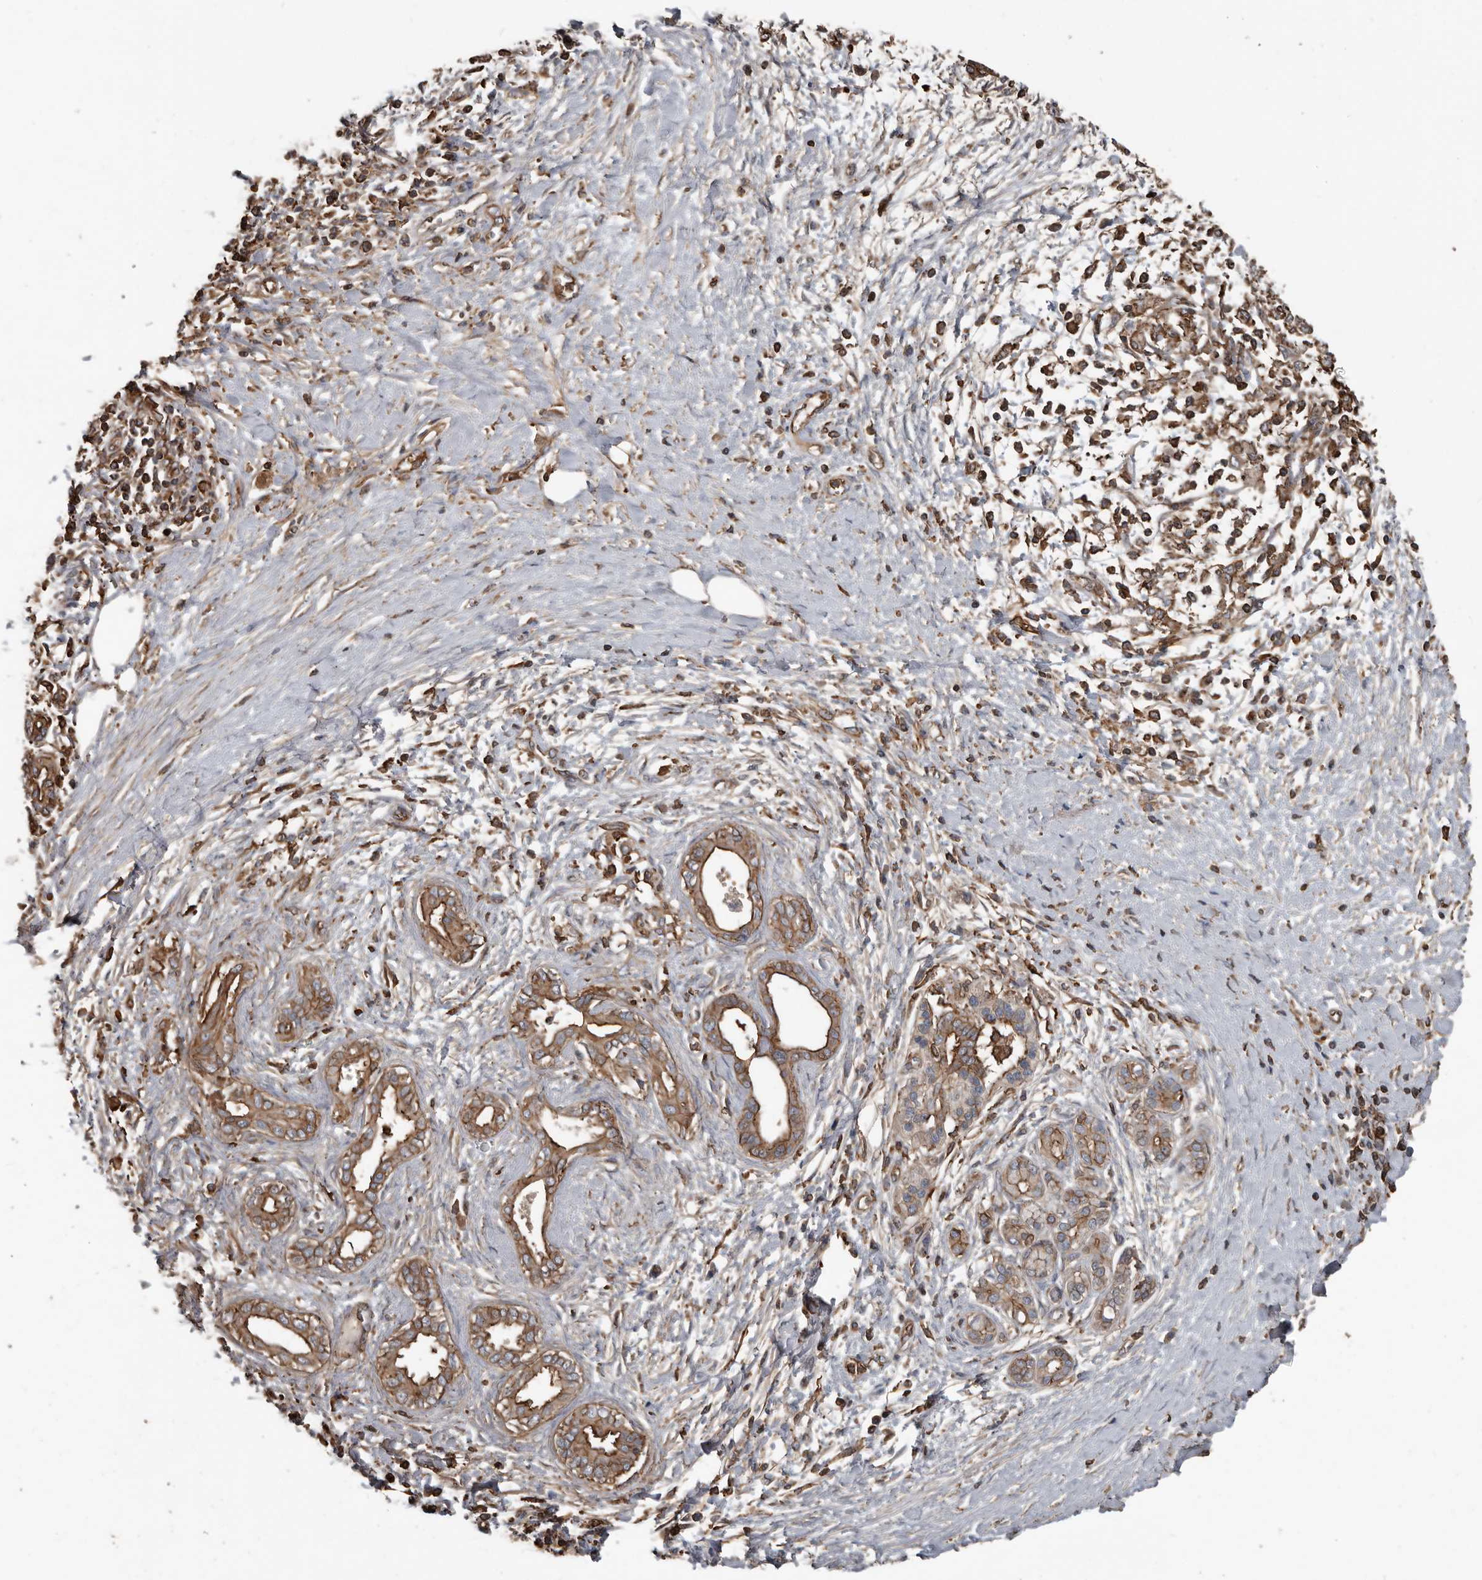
{"staining": {"intensity": "moderate", "quantity": "25%-75%", "location": "cytoplasmic/membranous"}, "tissue": "pancreatic cancer", "cell_type": "Tumor cells", "image_type": "cancer", "snomed": [{"axis": "morphology", "description": "Adenocarcinoma, NOS"}, {"axis": "topography", "description": "Pancreas"}], "caption": "A high-resolution histopathology image shows immunohistochemistry staining of pancreatic cancer (adenocarcinoma), which reveals moderate cytoplasmic/membranous staining in about 25%-75% of tumor cells.", "gene": "DENND6B", "patient": {"sex": "male", "age": 58}}